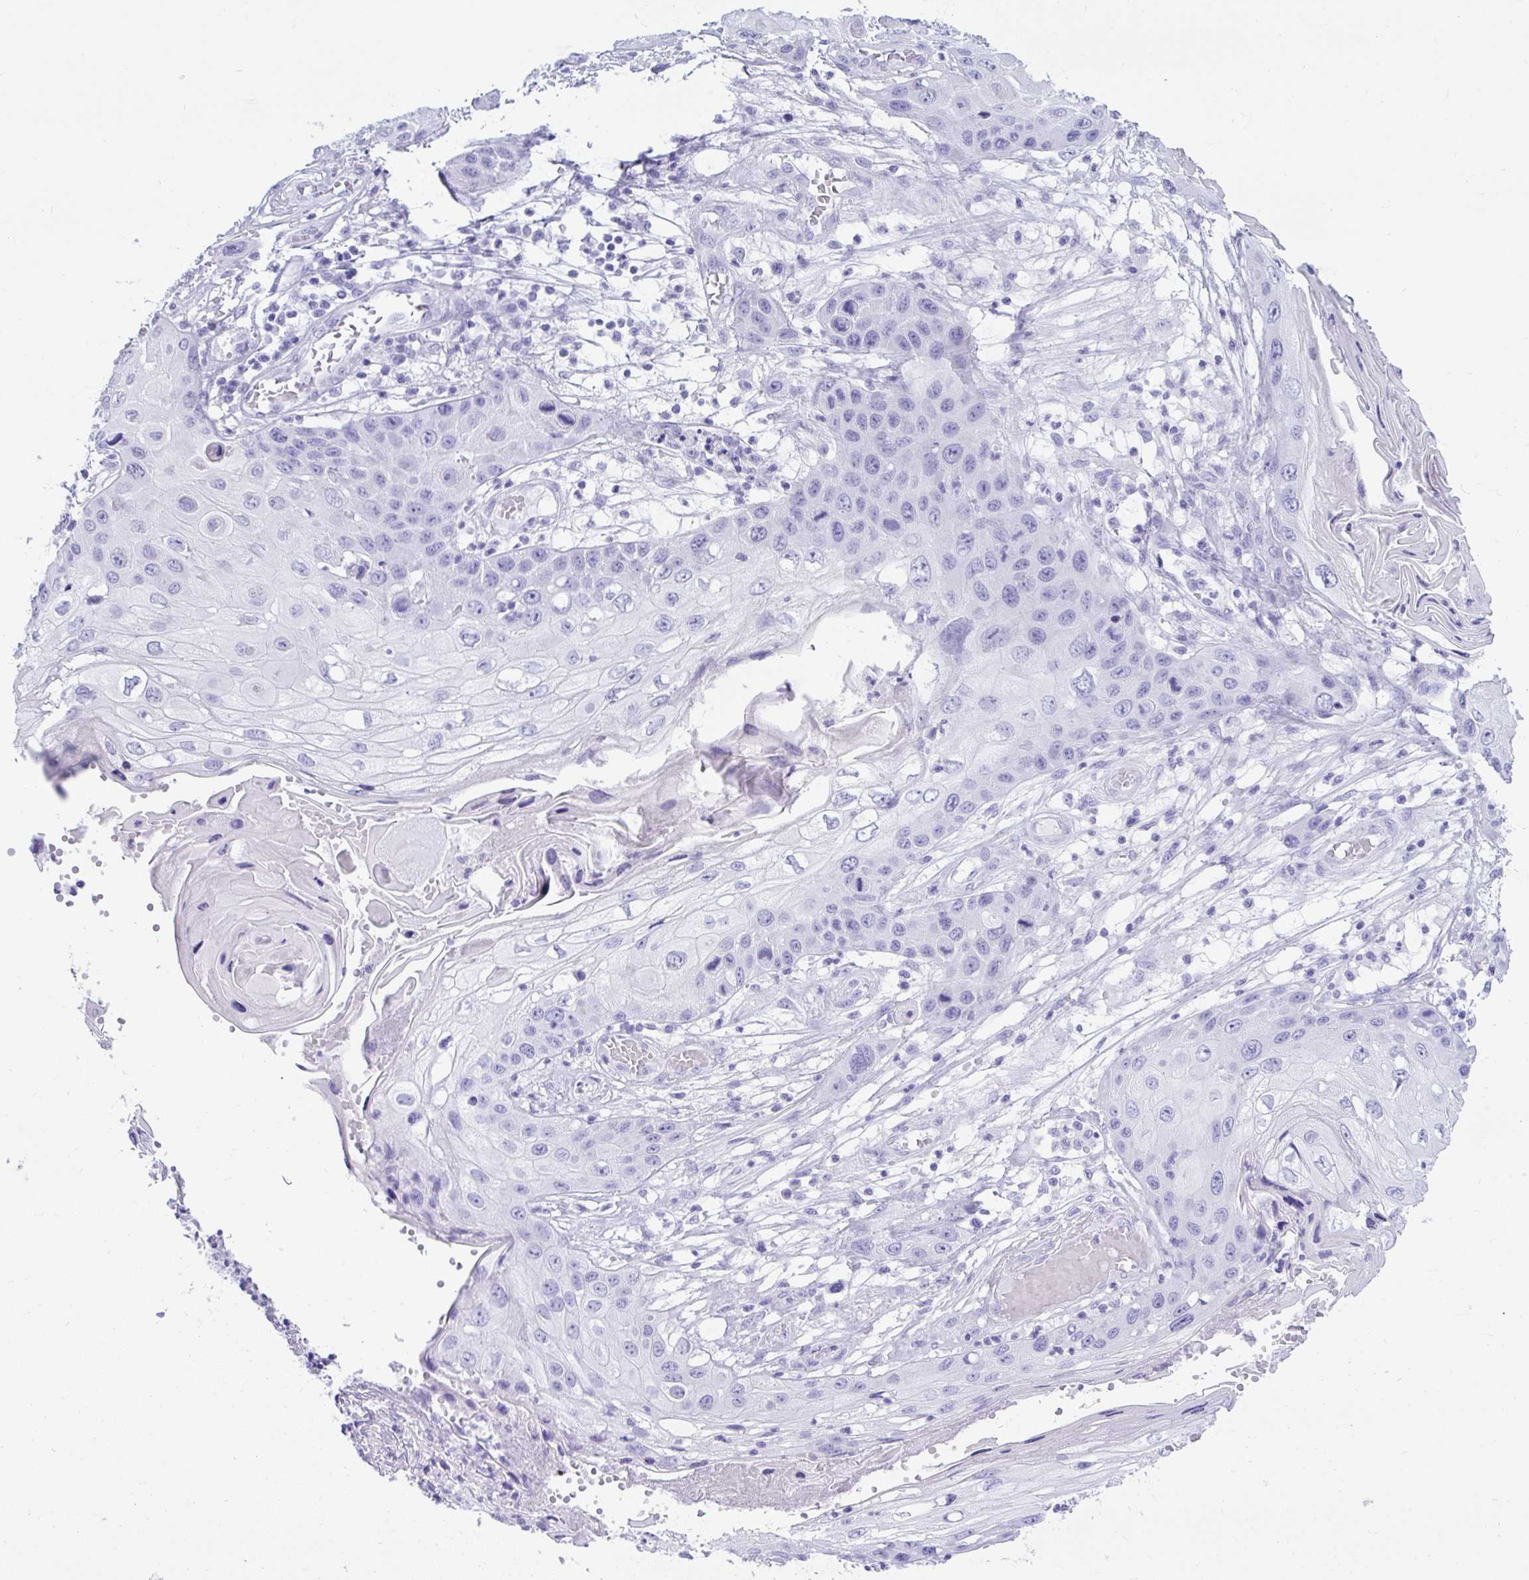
{"staining": {"intensity": "negative", "quantity": "none", "location": "none"}, "tissue": "skin cancer", "cell_type": "Tumor cells", "image_type": "cancer", "snomed": [{"axis": "morphology", "description": "Squamous cell carcinoma, NOS"}, {"axis": "topography", "description": "Skin"}, {"axis": "topography", "description": "Vulva"}], "caption": "Skin squamous cell carcinoma was stained to show a protein in brown. There is no significant positivity in tumor cells.", "gene": "PSCA", "patient": {"sex": "female", "age": 44}}